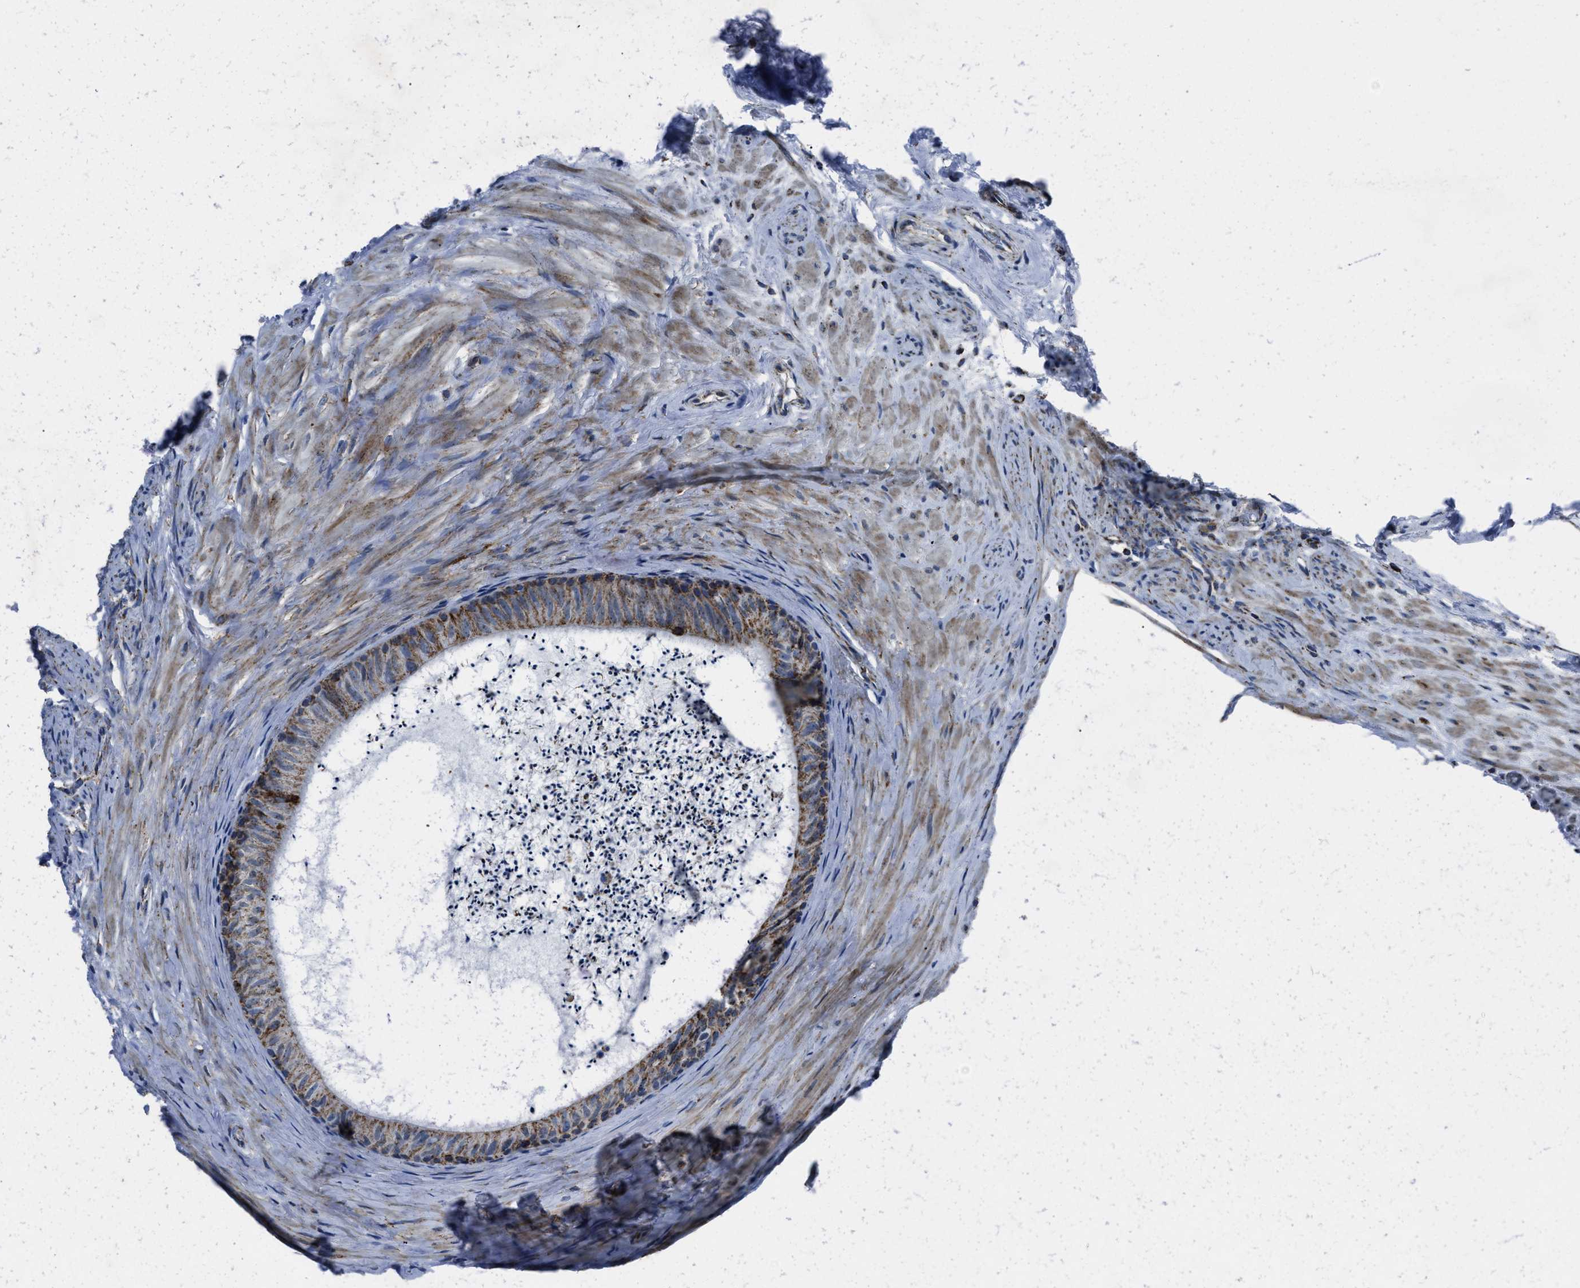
{"staining": {"intensity": "moderate", "quantity": ">75%", "location": "cytoplasmic/membranous"}, "tissue": "epididymis", "cell_type": "Glandular cells", "image_type": "normal", "snomed": [{"axis": "morphology", "description": "Normal tissue, NOS"}, {"axis": "topography", "description": "Epididymis"}], "caption": "Protein staining of unremarkable epididymis displays moderate cytoplasmic/membranous staining in approximately >75% of glandular cells. (IHC, brightfield microscopy, high magnification).", "gene": "NSD3", "patient": {"sex": "male", "age": 56}}